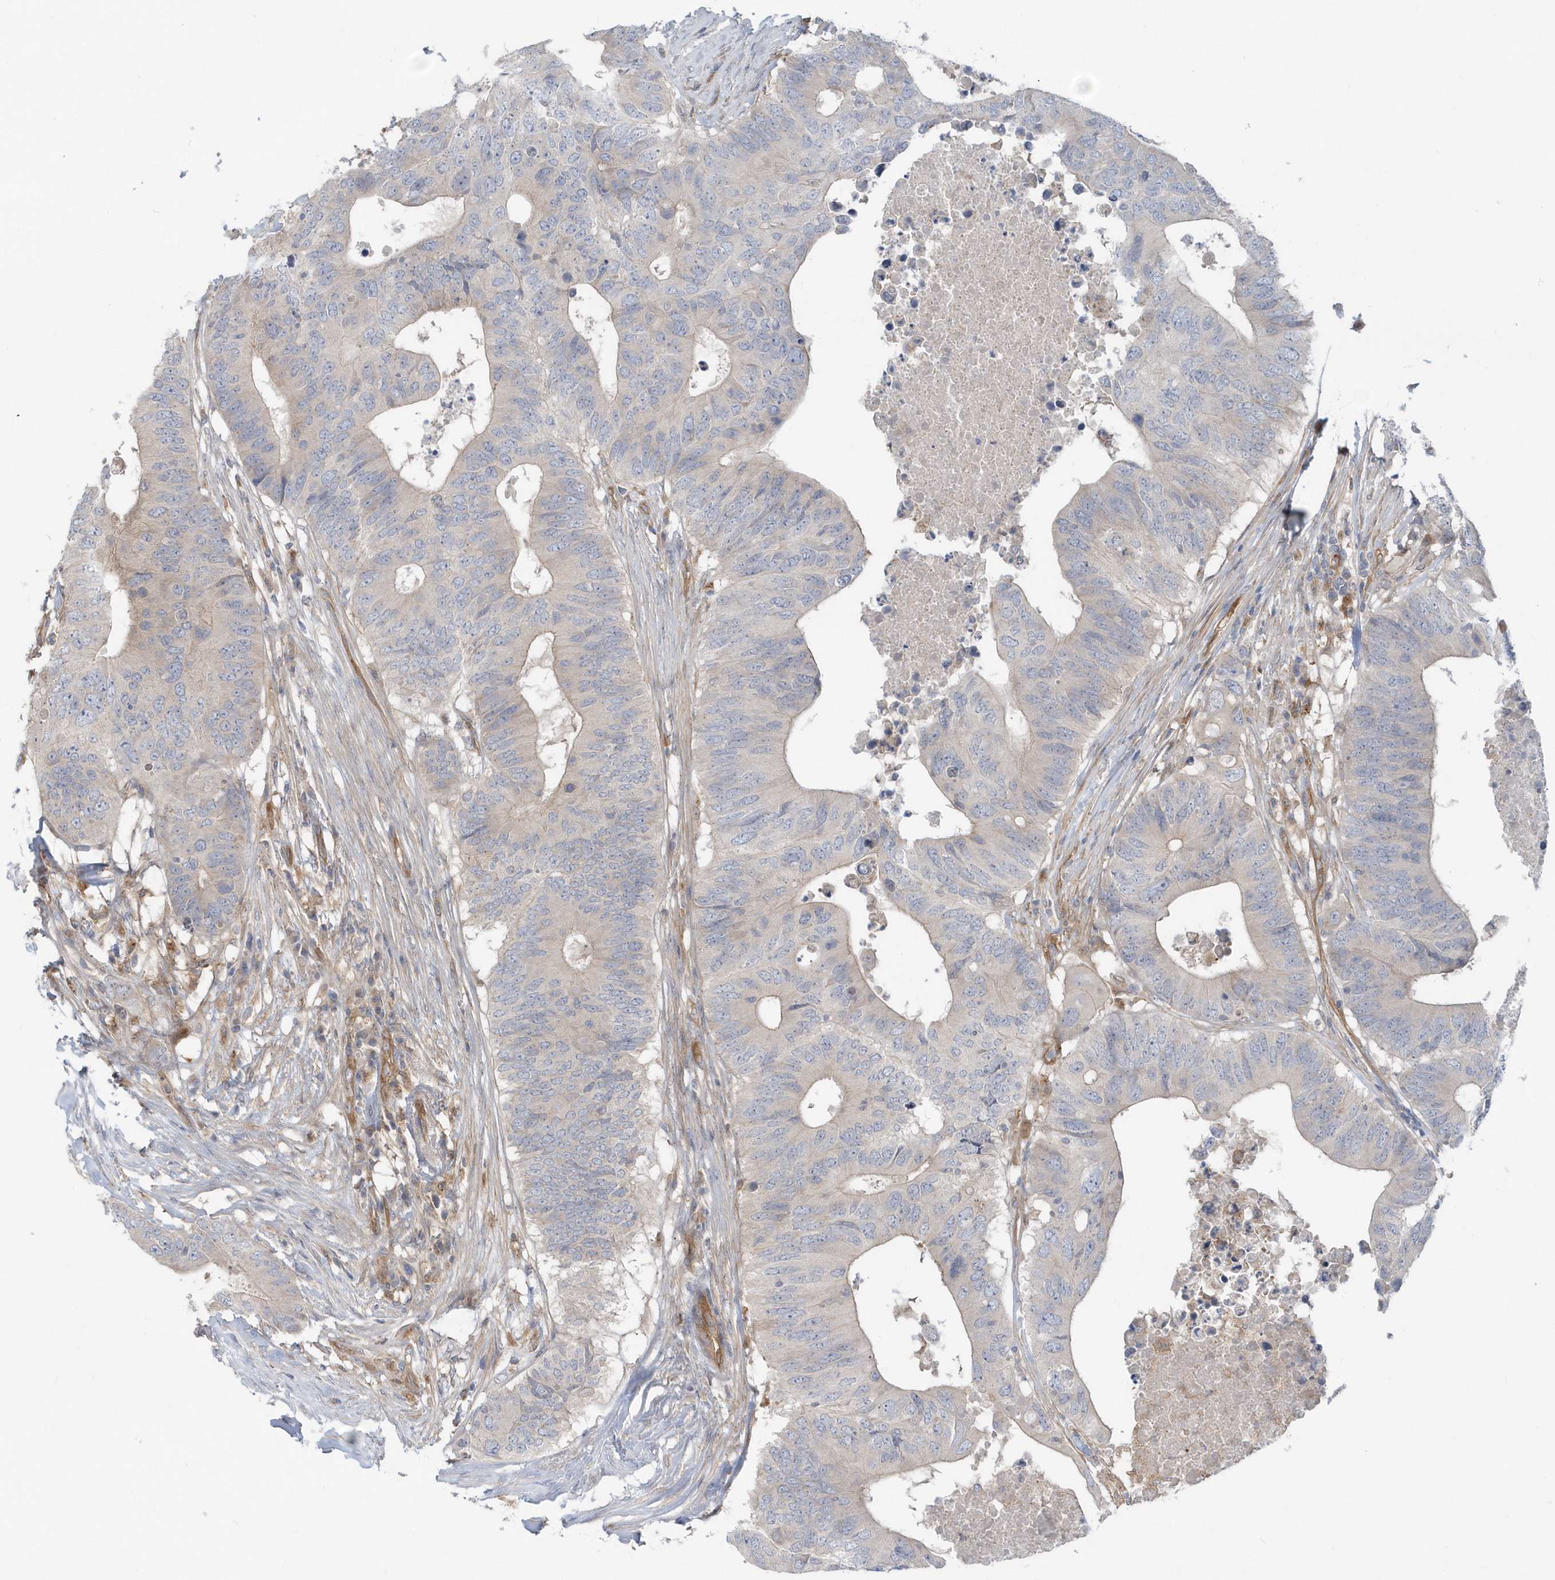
{"staining": {"intensity": "negative", "quantity": "none", "location": "none"}, "tissue": "colorectal cancer", "cell_type": "Tumor cells", "image_type": "cancer", "snomed": [{"axis": "morphology", "description": "Adenocarcinoma, NOS"}, {"axis": "topography", "description": "Colon"}], "caption": "The histopathology image reveals no staining of tumor cells in colorectal cancer.", "gene": "RAI14", "patient": {"sex": "male", "age": 71}}